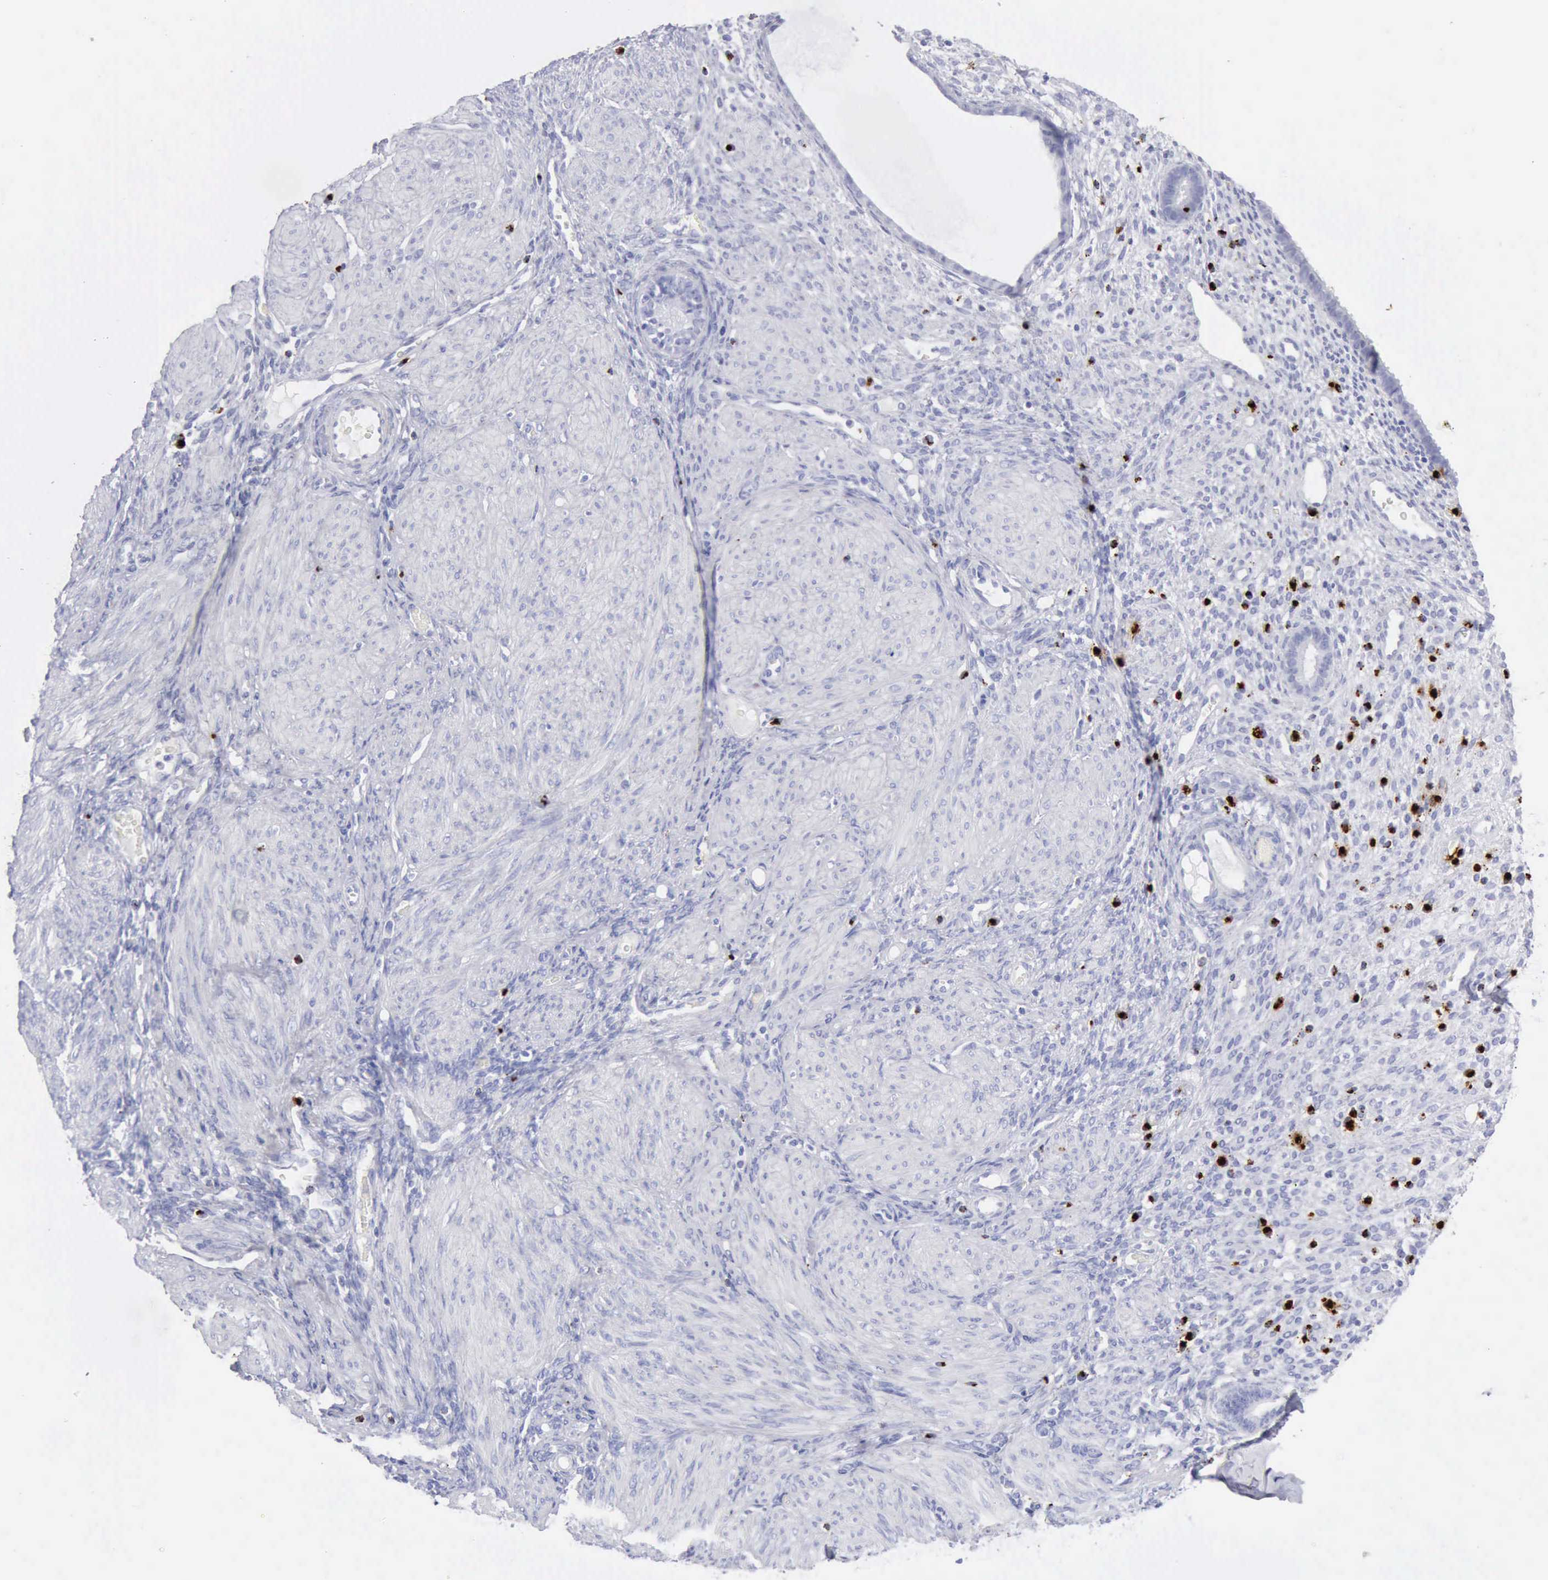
{"staining": {"intensity": "negative", "quantity": "none", "location": "none"}, "tissue": "endometrium", "cell_type": "Cells in endometrial stroma", "image_type": "normal", "snomed": [{"axis": "morphology", "description": "Normal tissue, NOS"}, {"axis": "topography", "description": "Endometrium"}], "caption": "Image shows no significant protein positivity in cells in endometrial stroma of normal endometrium. The staining was performed using DAB to visualize the protein expression in brown, while the nuclei were stained in blue with hematoxylin (Magnification: 20x).", "gene": "GZMB", "patient": {"sex": "female", "age": 72}}